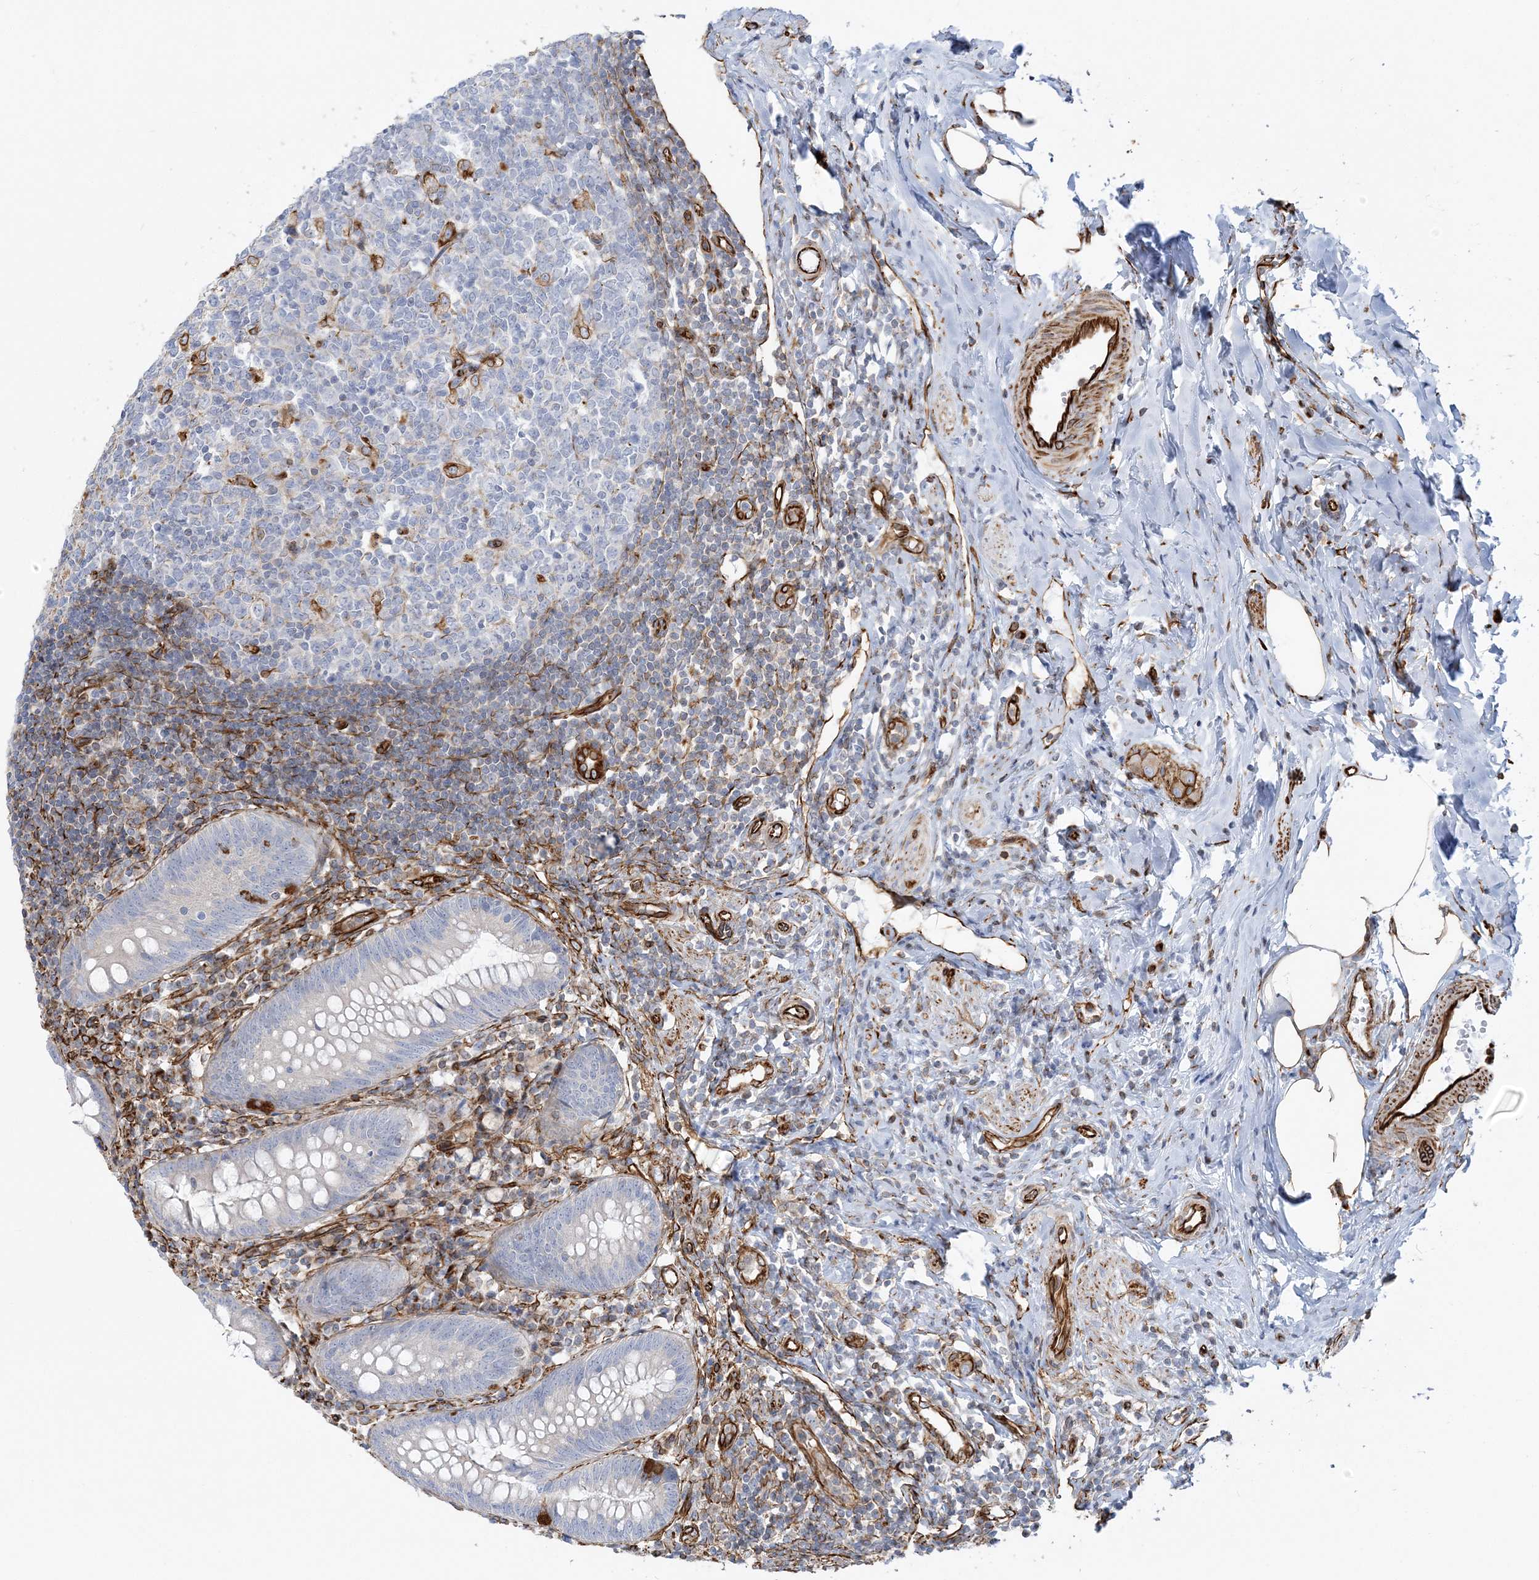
{"staining": {"intensity": "negative", "quantity": "none", "location": "none"}, "tissue": "appendix", "cell_type": "Glandular cells", "image_type": "normal", "snomed": [{"axis": "morphology", "description": "Normal tissue, NOS"}, {"axis": "topography", "description": "Appendix"}], "caption": "Appendix stained for a protein using immunohistochemistry (IHC) reveals no positivity glandular cells.", "gene": "SCLT1", "patient": {"sex": "female", "age": 54}}